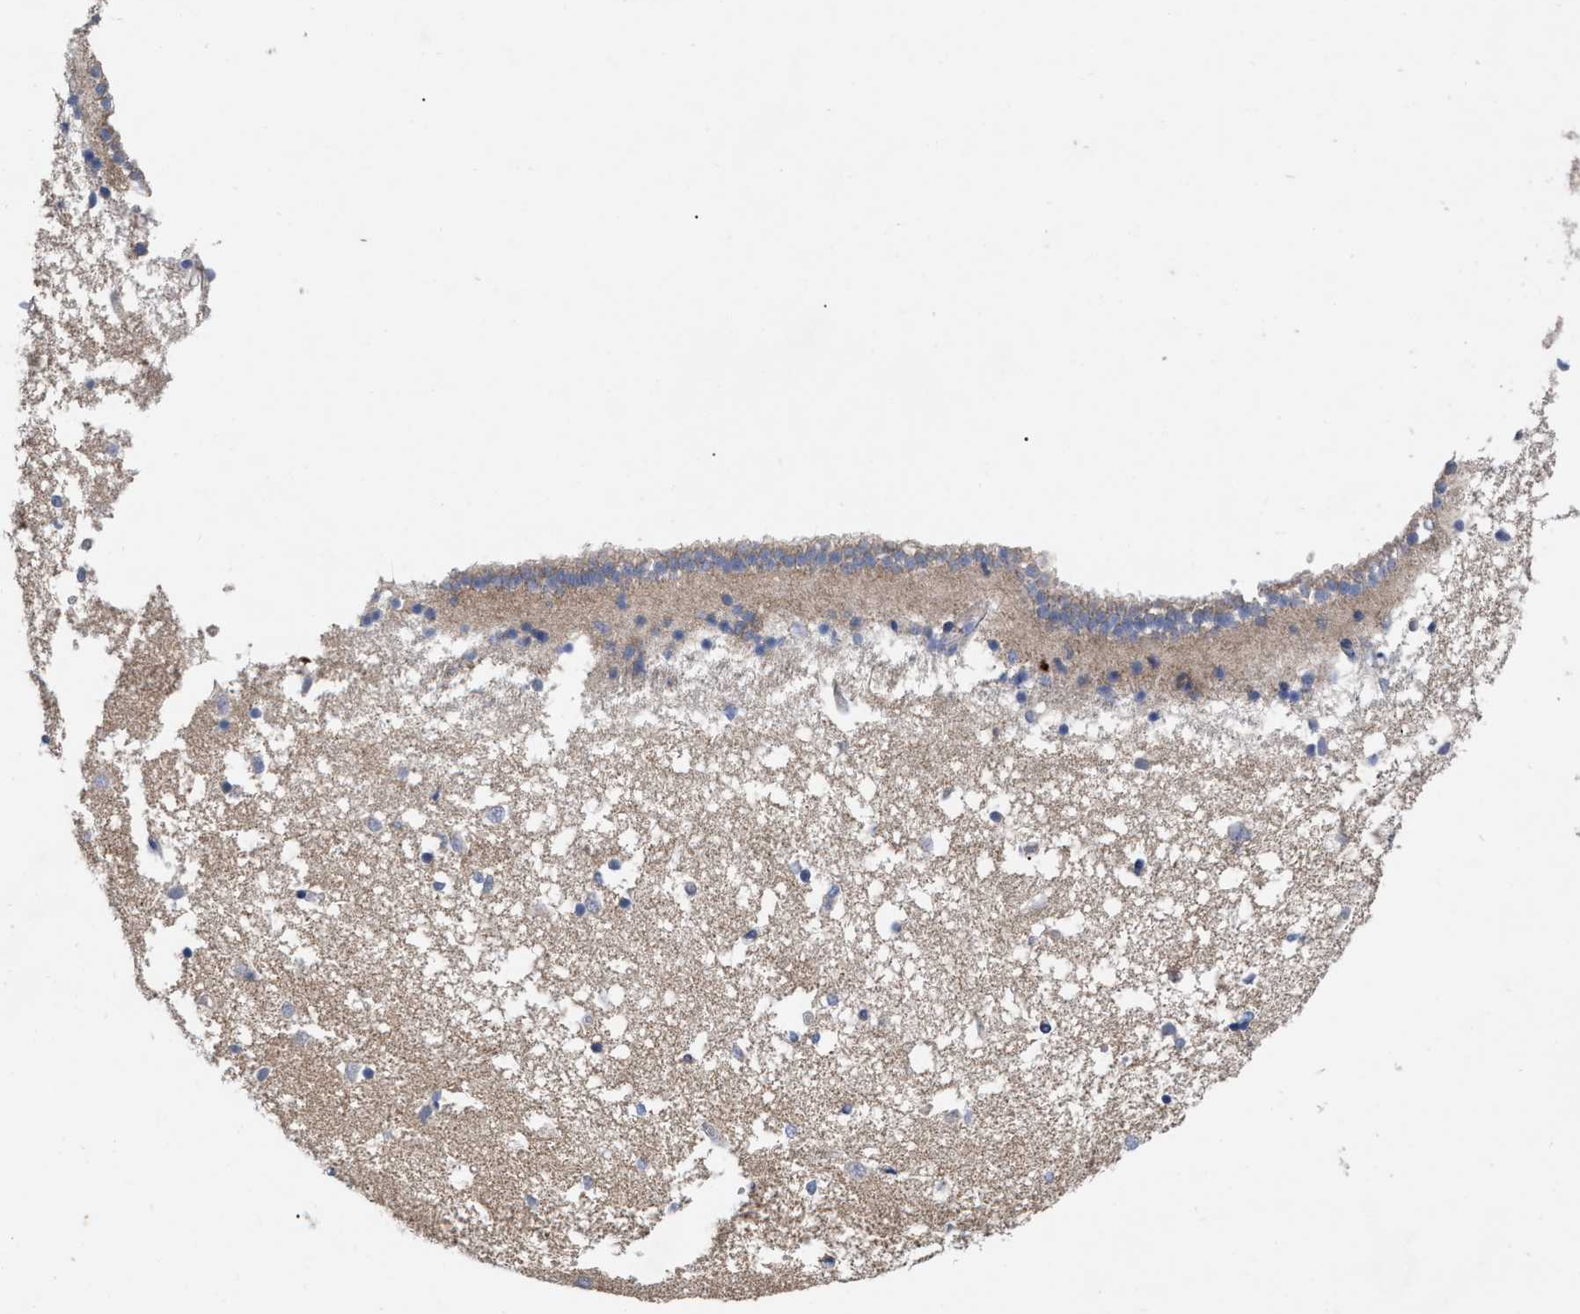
{"staining": {"intensity": "moderate", "quantity": "<25%", "location": "cytoplasmic/membranous"}, "tissue": "caudate", "cell_type": "Glial cells", "image_type": "normal", "snomed": [{"axis": "morphology", "description": "Normal tissue, NOS"}, {"axis": "topography", "description": "Lateral ventricle wall"}], "caption": "A micrograph of human caudate stained for a protein demonstrates moderate cytoplasmic/membranous brown staining in glial cells.", "gene": "VIP", "patient": {"sex": "male", "age": 45}}